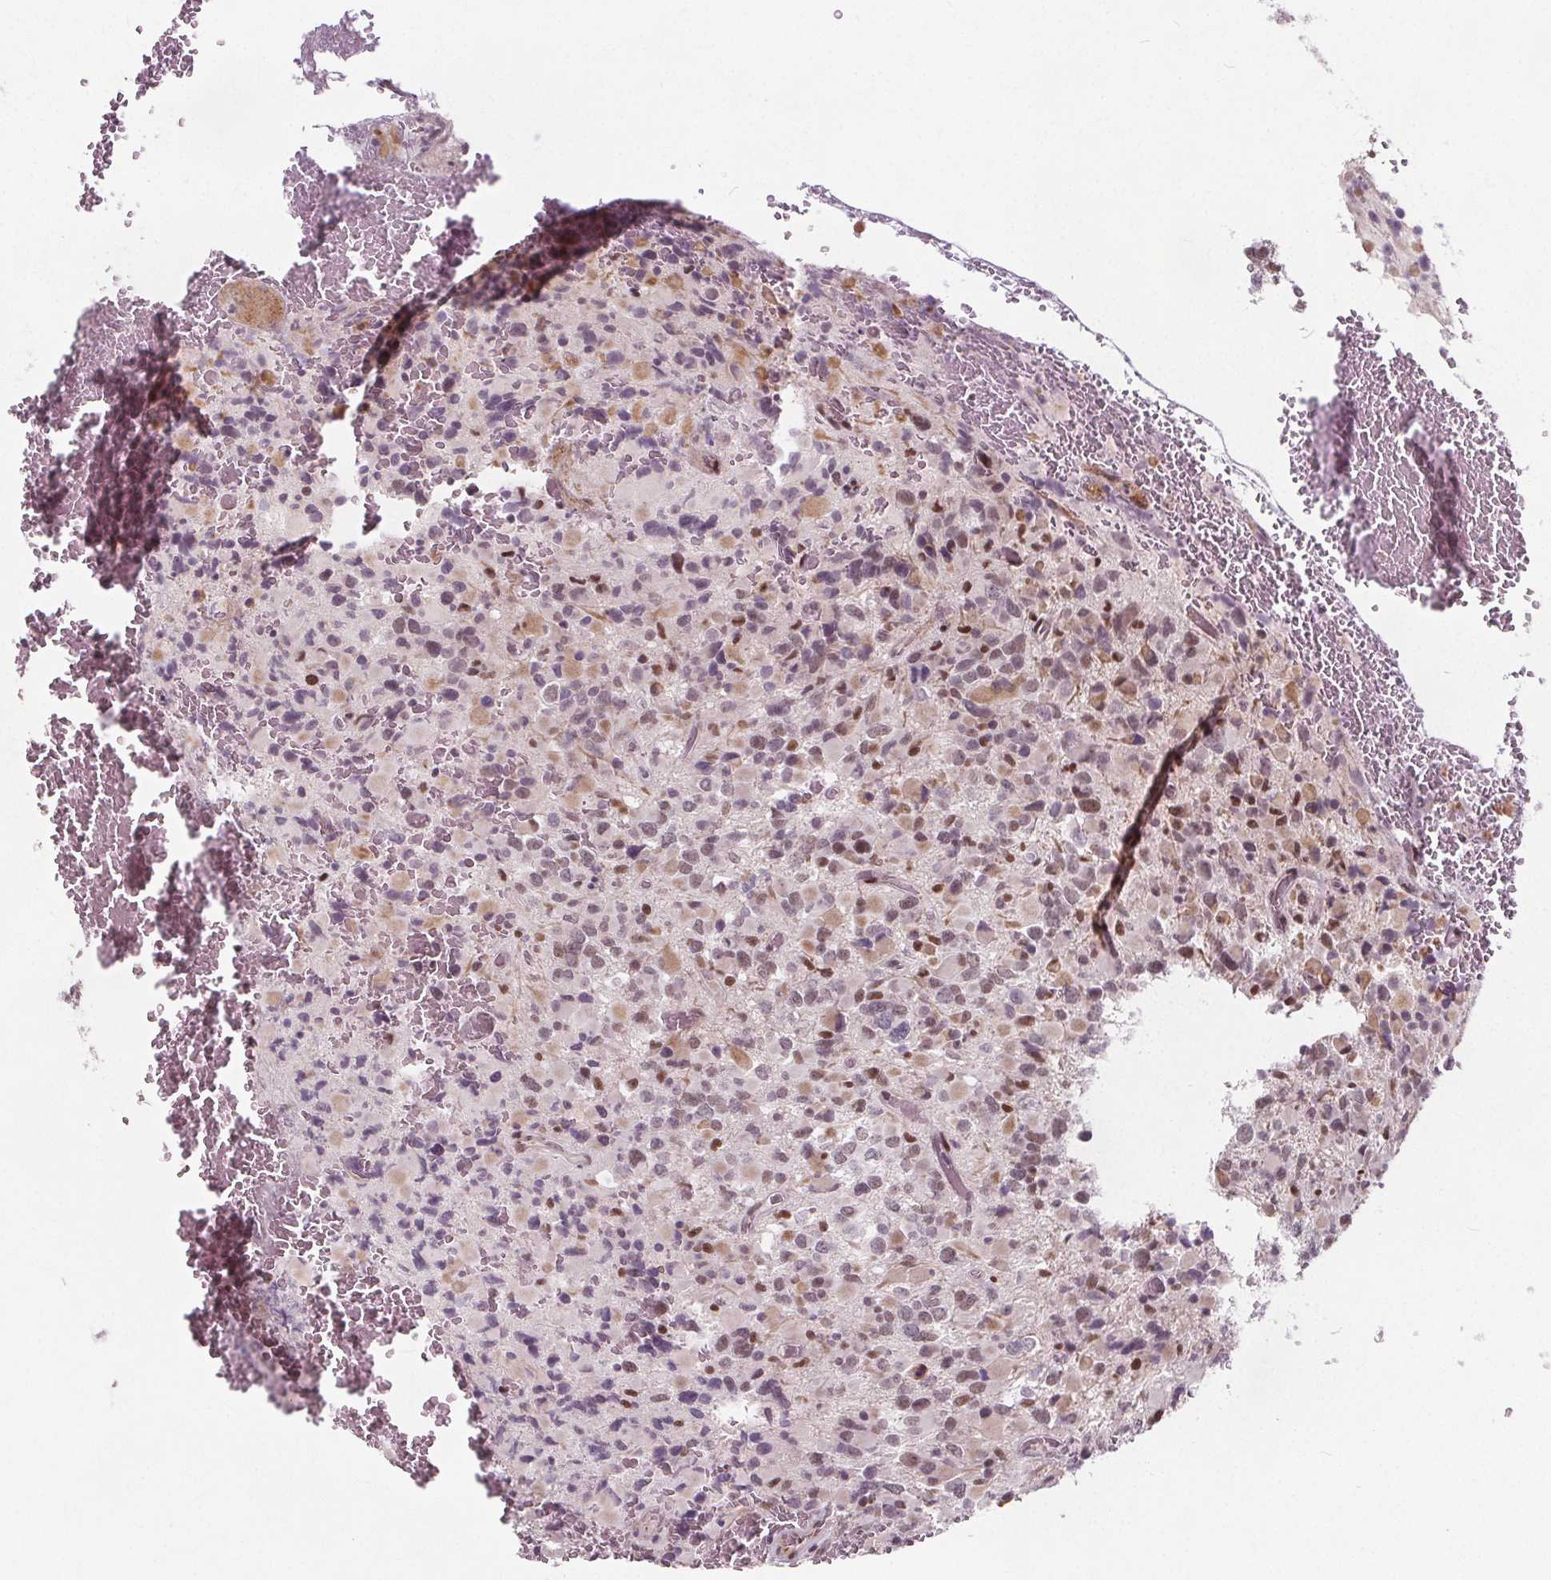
{"staining": {"intensity": "moderate", "quantity": "<25%", "location": "nuclear"}, "tissue": "glioma", "cell_type": "Tumor cells", "image_type": "cancer", "snomed": [{"axis": "morphology", "description": "Glioma, malignant, High grade"}, {"axis": "topography", "description": "Brain"}], "caption": "Glioma was stained to show a protein in brown. There is low levels of moderate nuclear positivity in approximately <25% of tumor cells.", "gene": "TAF6L", "patient": {"sex": "female", "age": 40}}